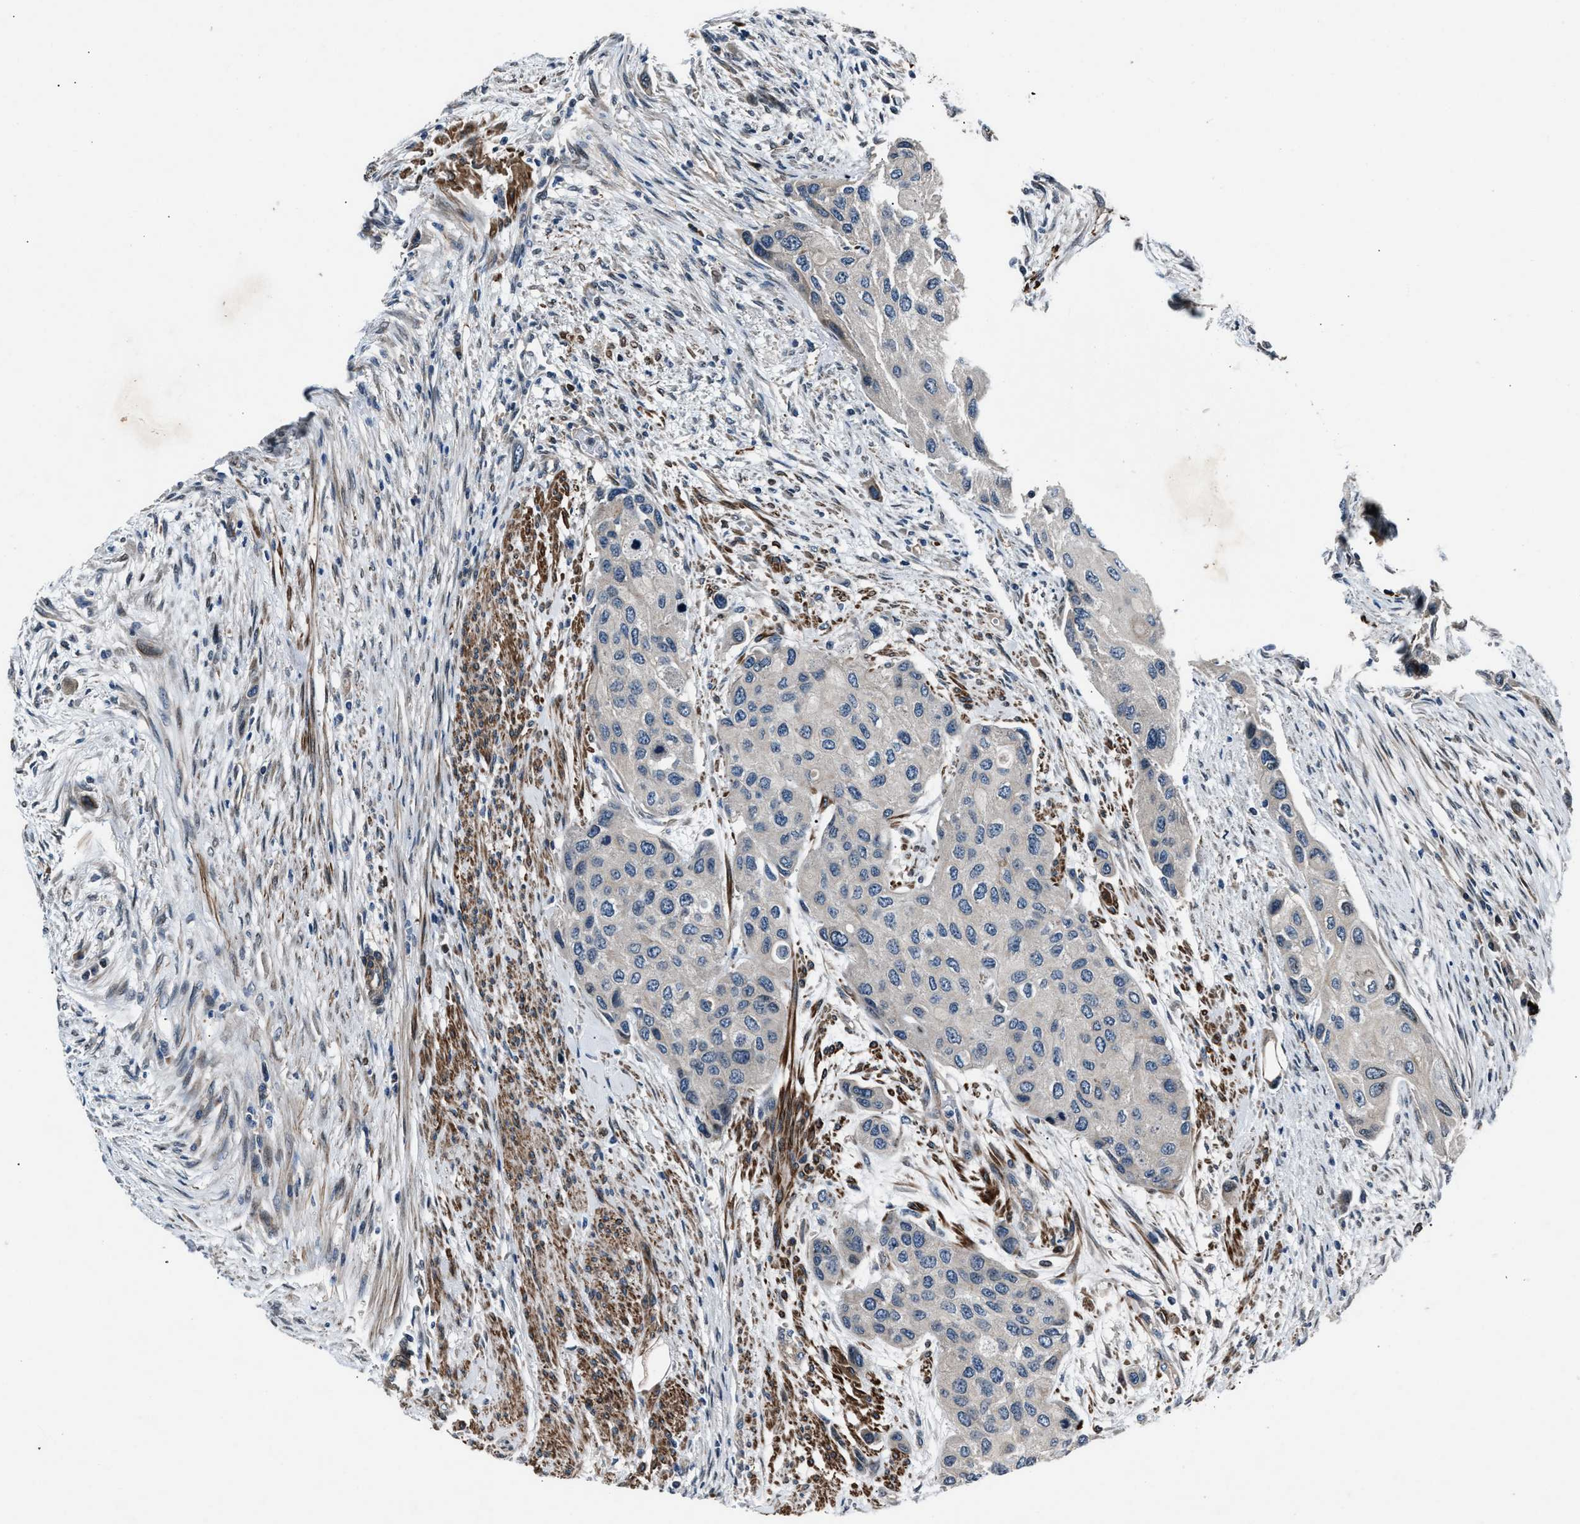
{"staining": {"intensity": "negative", "quantity": "none", "location": "none"}, "tissue": "urothelial cancer", "cell_type": "Tumor cells", "image_type": "cancer", "snomed": [{"axis": "morphology", "description": "Urothelial carcinoma, High grade"}, {"axis": "topography", "description": "Urinary bladder"}], "caption": "Histopathology image shows no protein expression in tumor cells of urothelial cancer tissue.", "gene": "DYNC2I1", "patient": {"sex": "female", "age": 56}}